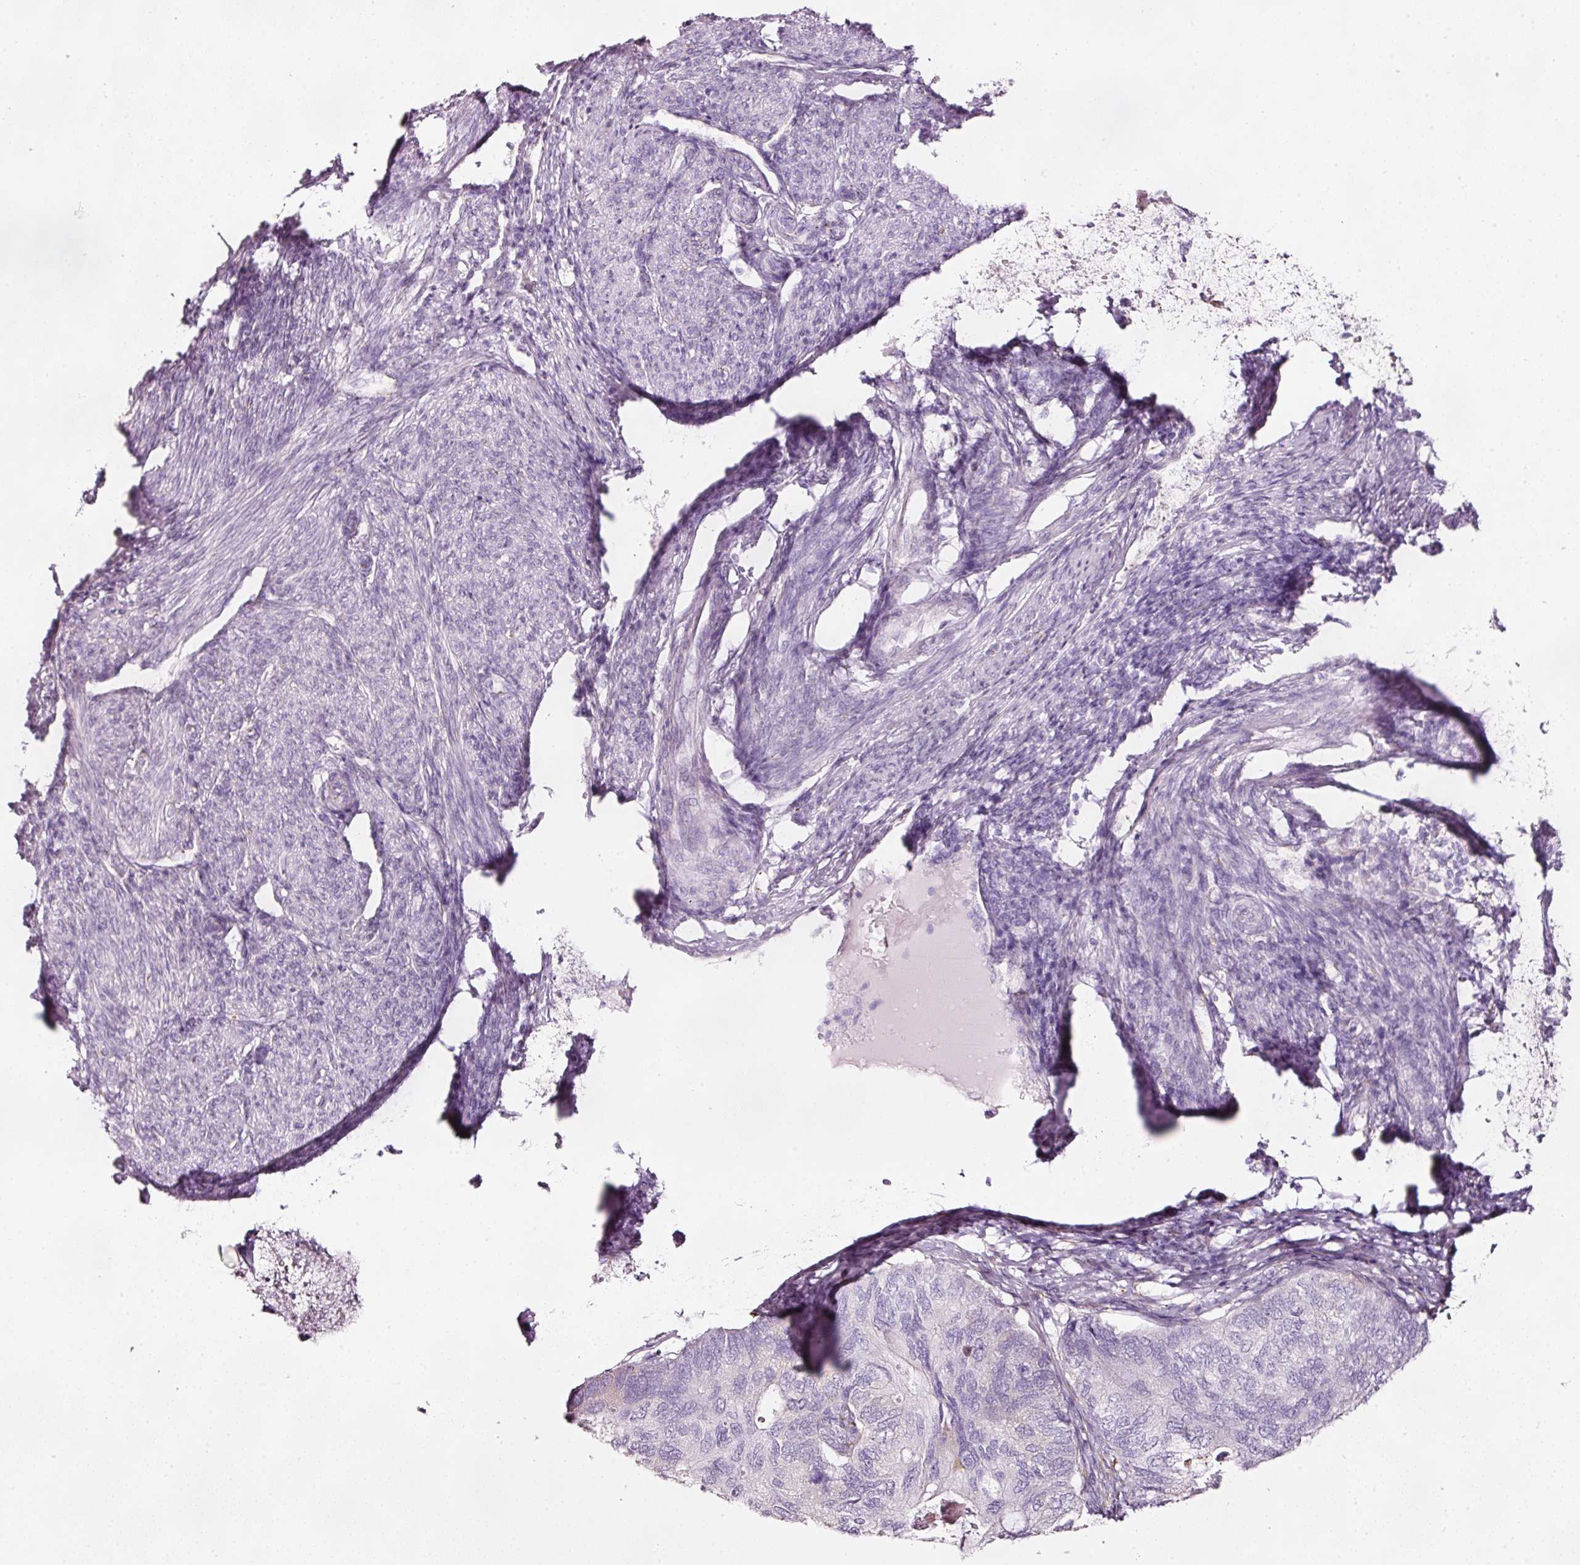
{"staining": {"intensity": "moderate", "quantity": "<25%", "location": "cytoplasmic/membranous"}, "tissue": "endometrial cancer", "cell_type": "Tumor cells", "image_type": "cancer", "snomed": [{"axis": "morphology", "description": "Carcinoma, NOS"}, {"axis": "topography", "description": "Uterus"}], "caption": "Endometrial cancer stained with a protein marker displays moderate staining in tumor cells.", "gene": "SDF4", "patient": {"sex": "female", "age": 76}}